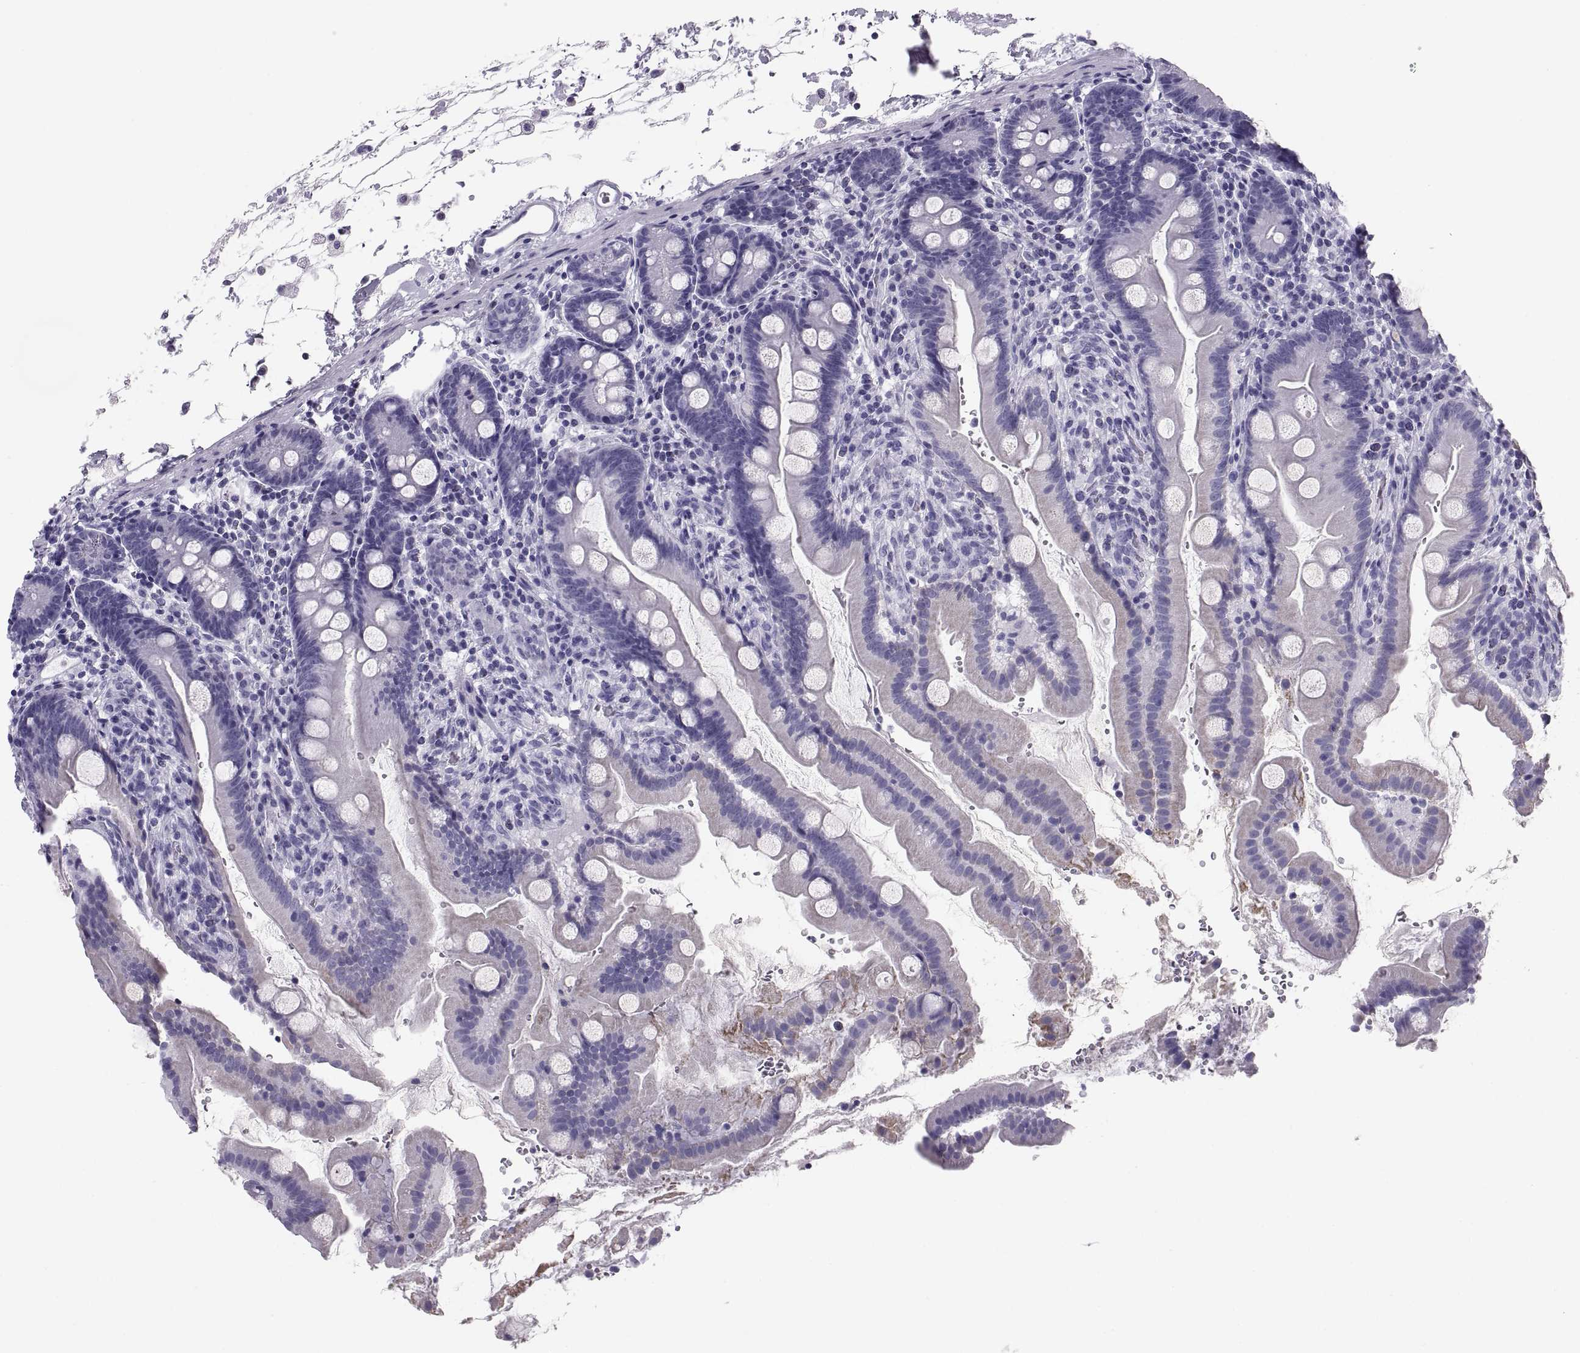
{"staining": {"intensity": "negative", "quantity": "none", "location": "none"}, "tissue": "small intestine", "cell_type": "Glandular cells", "image_type": "normal", "snomed": [{"axis": "morphology", "description": "Normal tissue, NOS"}, {"axis": "topography", "description": "Small intestine"}], "caption": "High power microscopy micrograph of an immunohistochemistry histopathology image of normal small intestine, revealing no significant positivity in glandular cells.", "gene": "PAX2", "patient": {"sex": "female", "age": 44}}